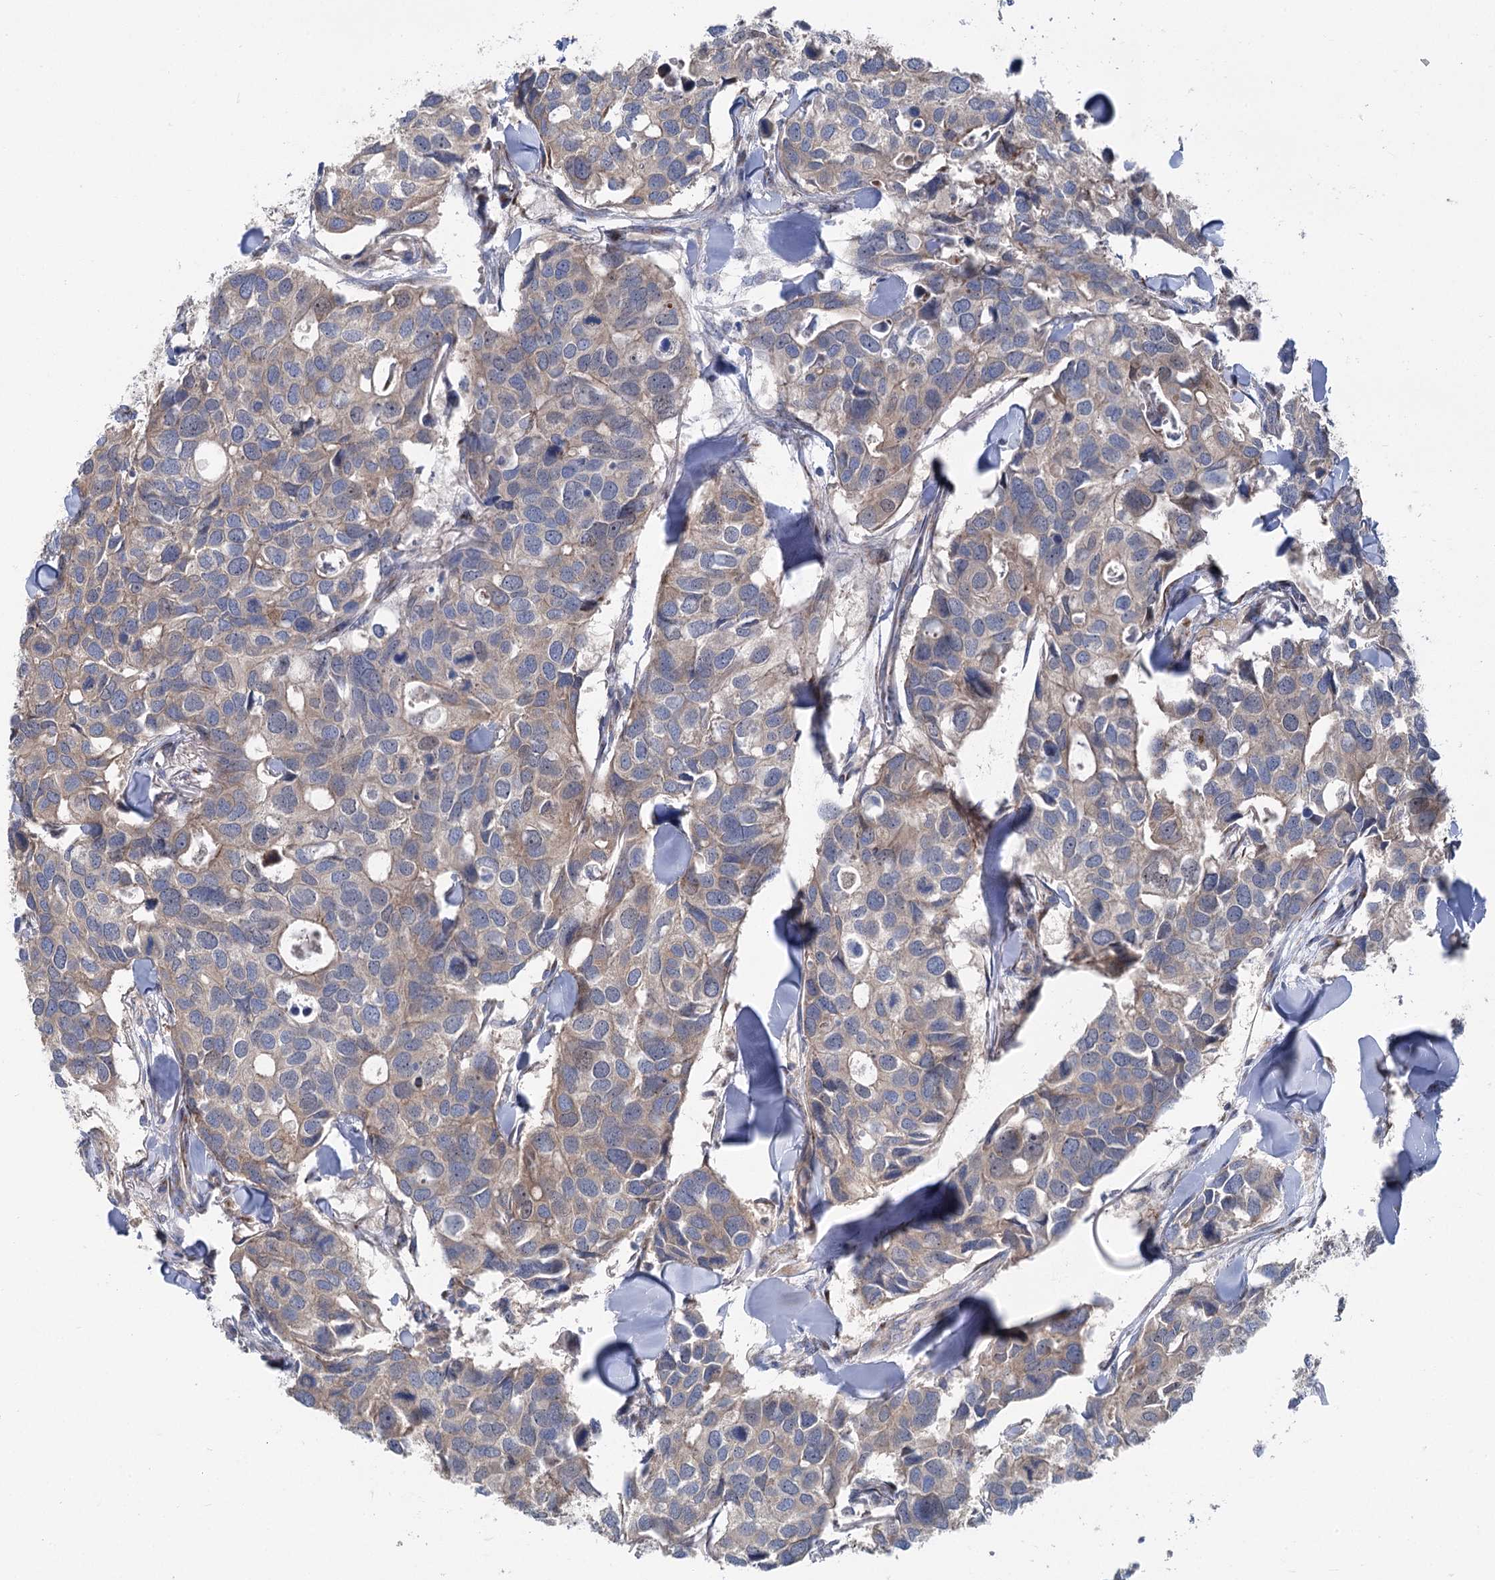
{"staining": {"intensity": "weak", "quantity": ">75%", "location": "cytoplasmic/membranous"}, "tissue": "breast cancer", "cell_type": "Tumor cells", "image_type": "cancer", "snomed": [{"axis": "morphology", "description": "Duct carcinoma"}, {"axis": "topography", "description": "Breast"}], "caption": "Protein expression analysis of breast cancer demonstrates weak cytoplasmic/membranous expression in about >75% of tumor cells.", "gene": "MARK2", "patient": {"sex": "female", "age": 83}}